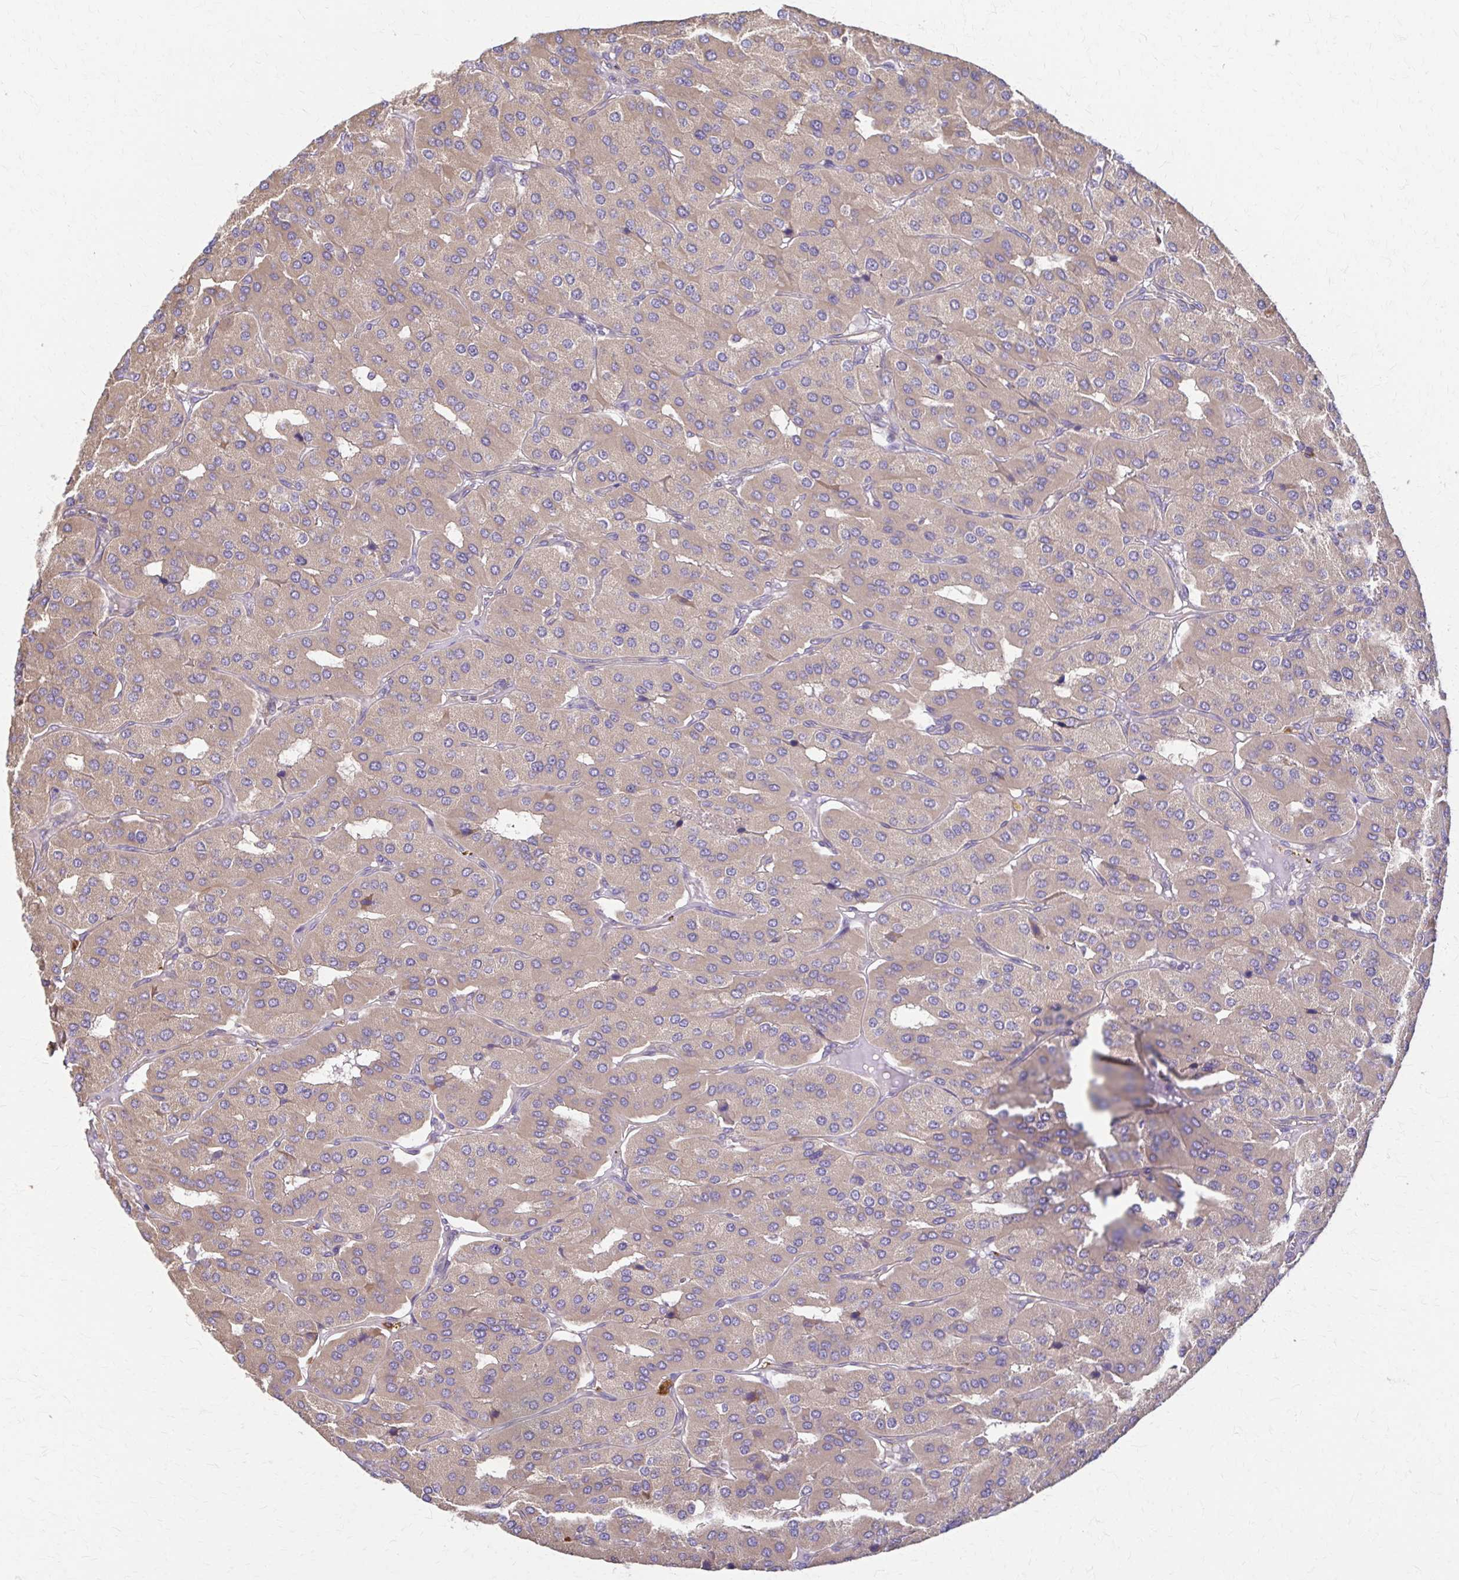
{"staining": {"intensity": "negative", "quantity": "none", "location": "none"}, "tissue": "parathyroid gland", "cell_type": "Glandular cells", "image_type": "normal", "snomed": [{"axis": "morphology", "description": "Normal tissue, NOS"}, {"axis": "morphology", "description": "Adenoma, NOS"}, {"axis": "topography", "description": "Parathyroid gland"}], "caption": "Parathyroid gland stained for a protein using immunohistochemistry (IHC) shows no staining glandular cells.", "gene": "DSP", "patient": {"sex": "female", "age": 86}}